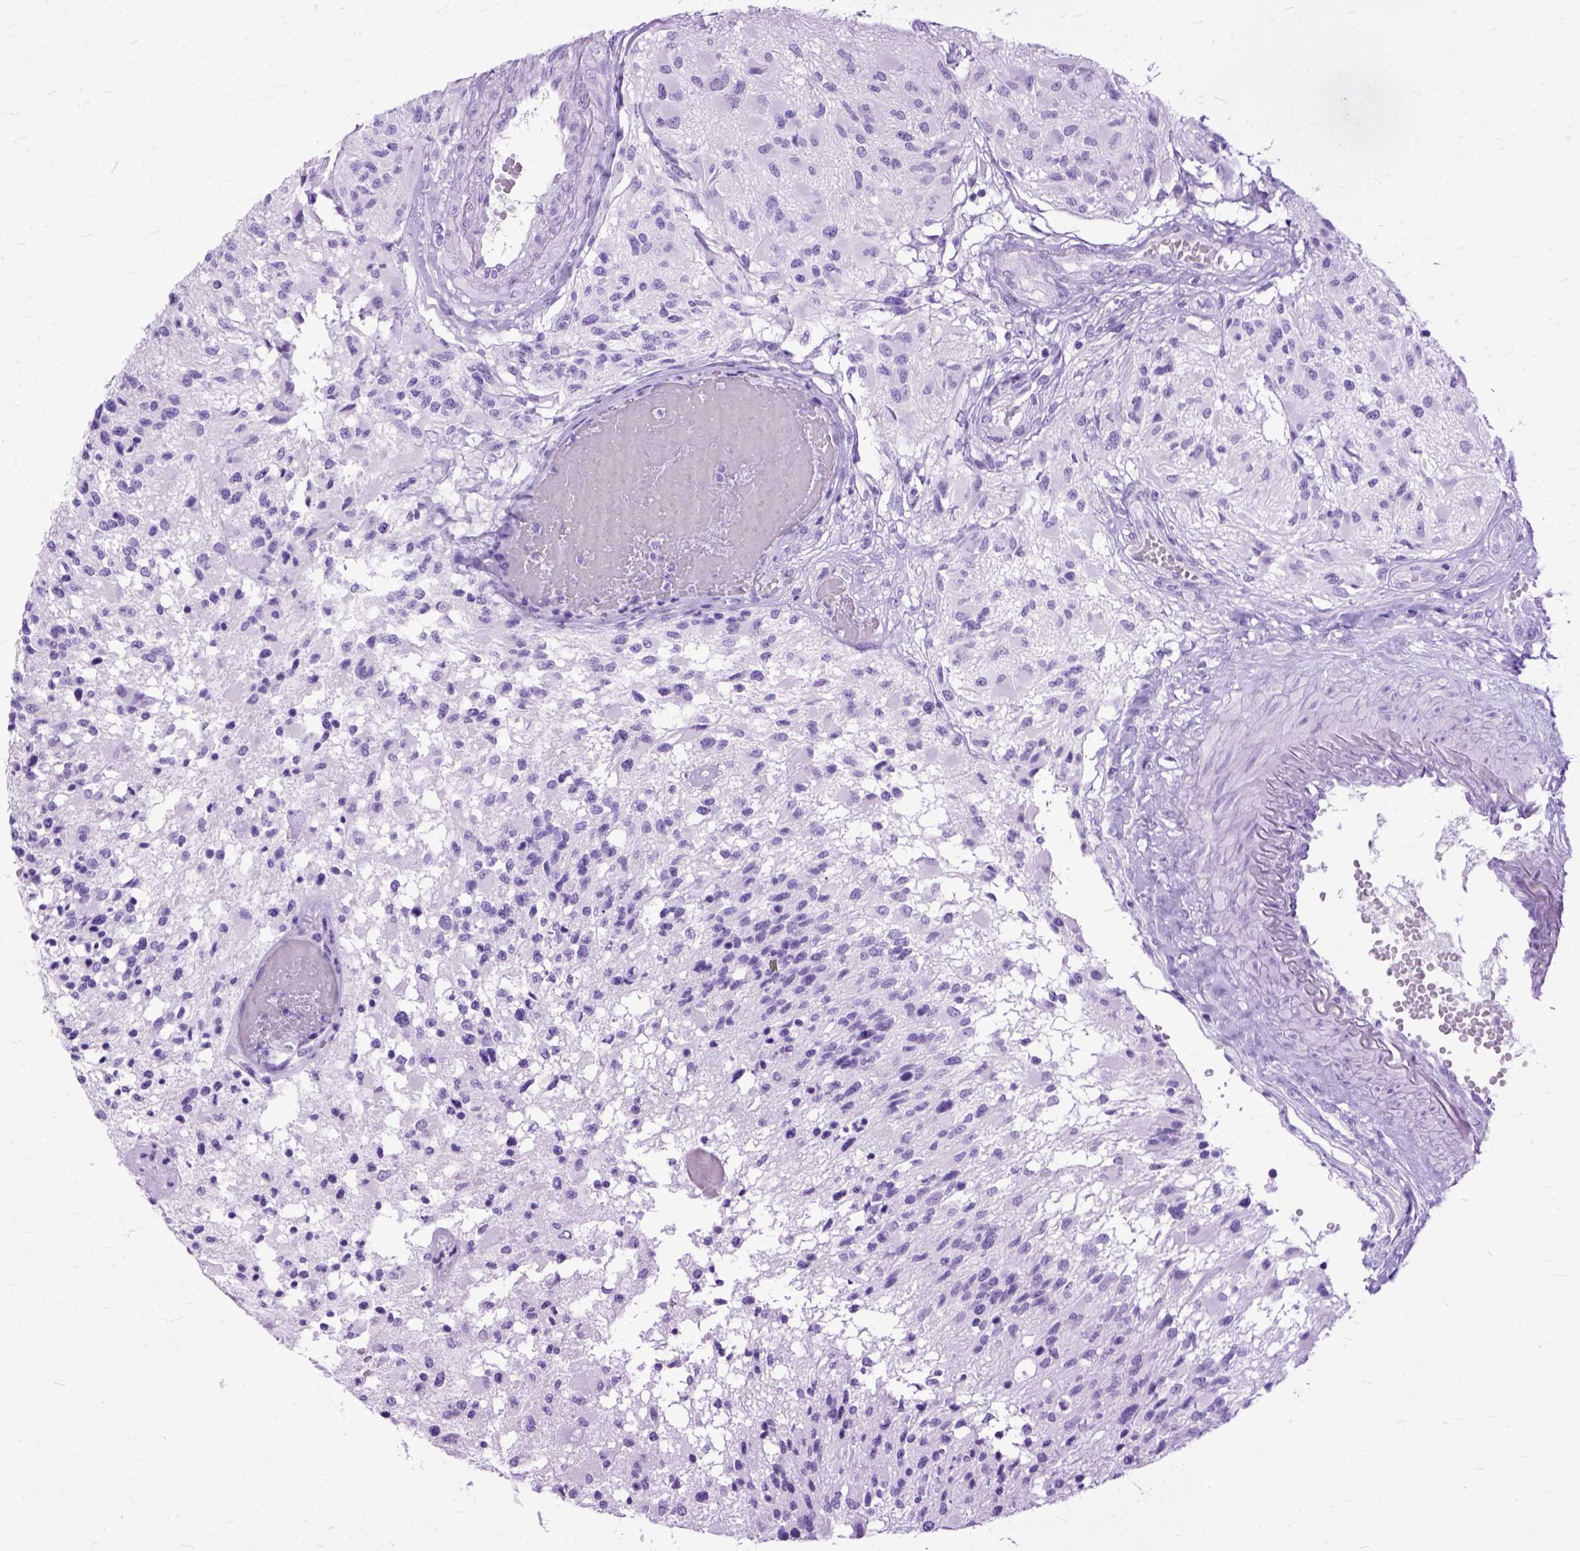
{"staining": {"intensity": "negative", "quantity": "none", "location": "none"}, "tissue": "glioma", "cell_type": "Tumor cells", "image_type": "cancer", "snomed": [{"axis": "morphology", "description": "Glioma, malignant, High grade"}, {"axis": "topography", "description": "Brain"}], "caption": "A high-resolution photomicrograph shows immunohistochemistry staining of glioma, which demonstrates no significant staining in tumor cells. The staining is performed using DAB (3,3'-diaminobenzidine) brown chromogen with nuclei counter-stained in using hematoxylin.", "gene": "GNGT1", "patient": {"sex": "female", "age": 63}}